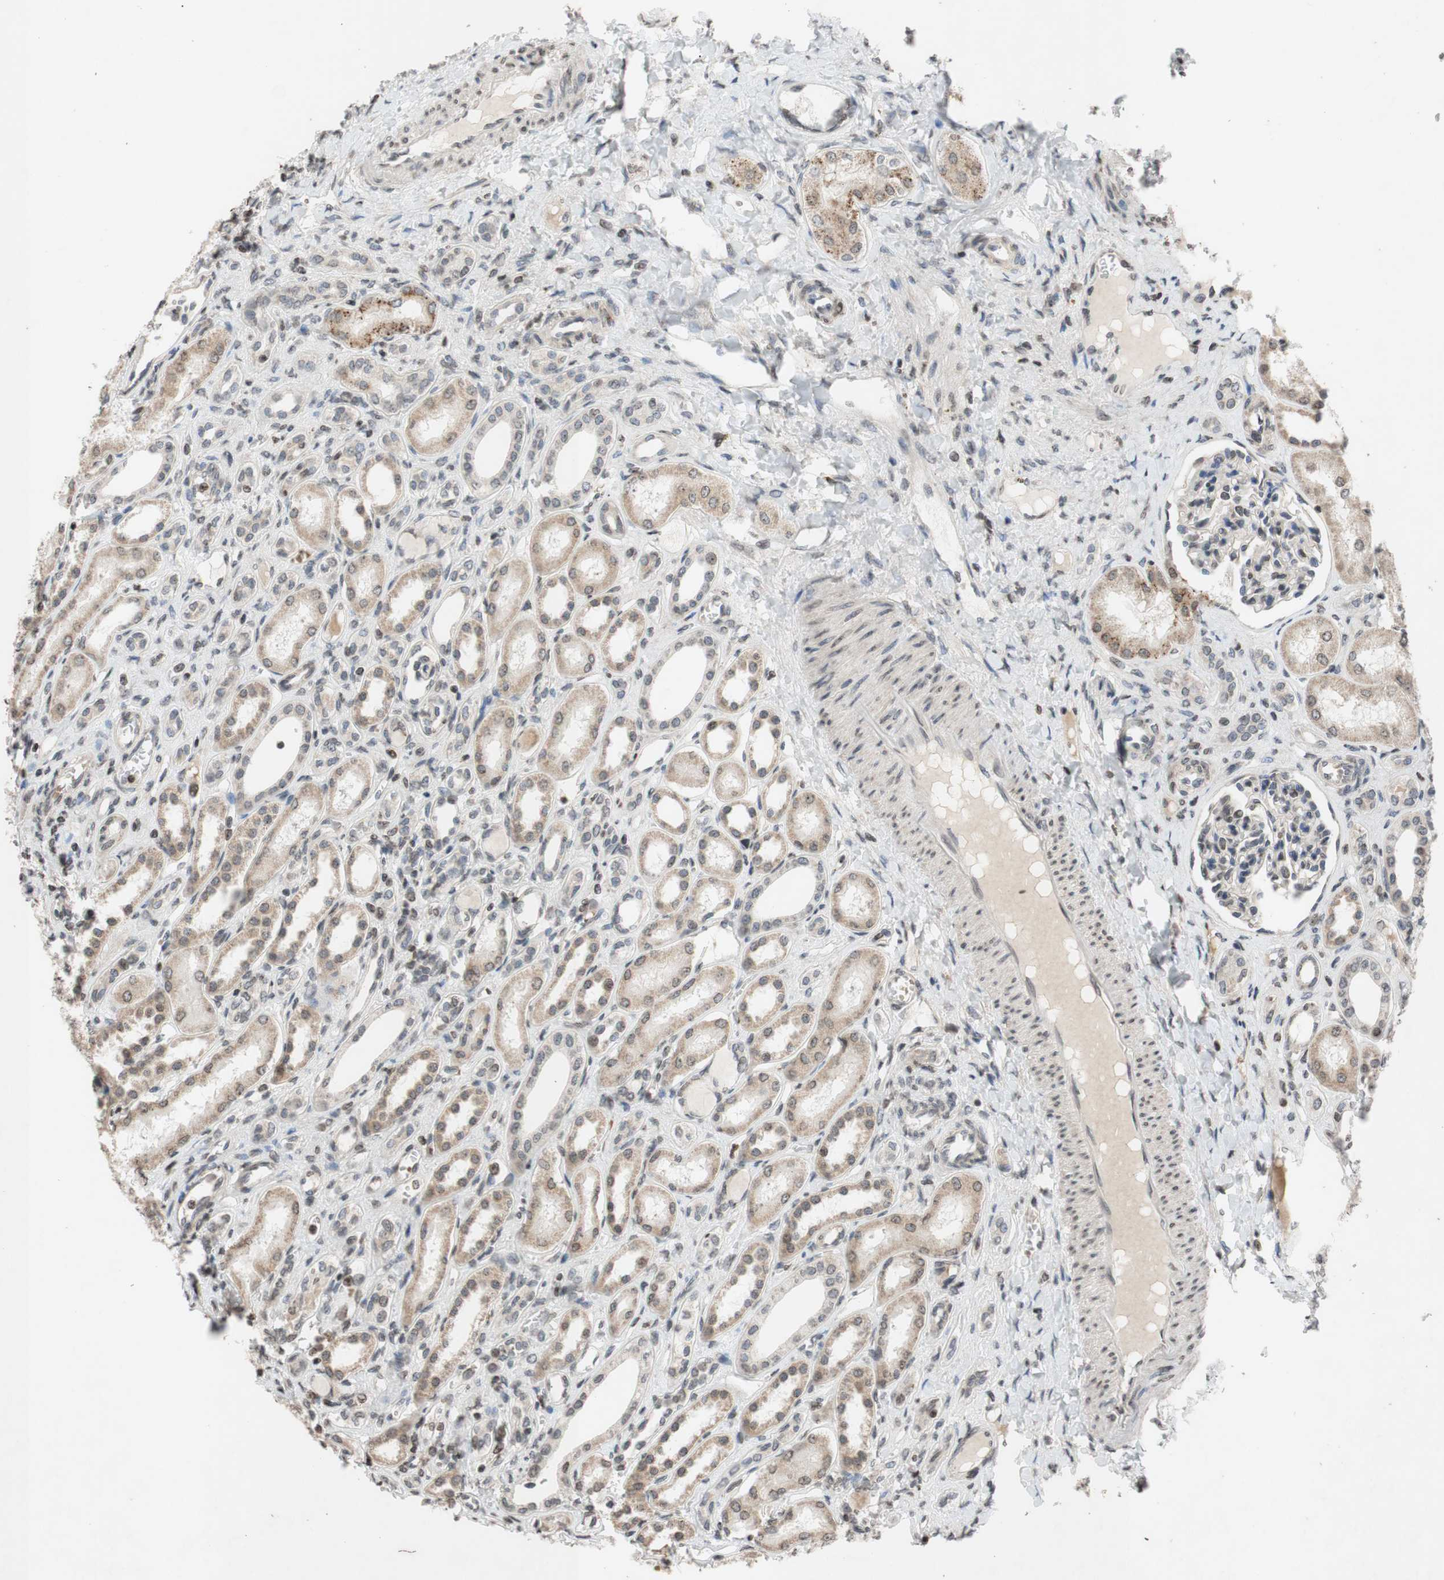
{"staining": {"intensity": "weak", "quantity": "<25%", "location": "nuclear"}, "tissue": "kidney", "cell_type": "Cells in glomeruli", "image_type": "normal", "snomed": [{"axis": "morphology", "description": "Normal tissue, NOS"}, {"axis": "topography", "description": "Kidney"}], "caption": "Cells in glomeruli show no significant protein expression in normal kidney.", "gene": "MCM6", "patient": {"sex": "male", "age": 7}}